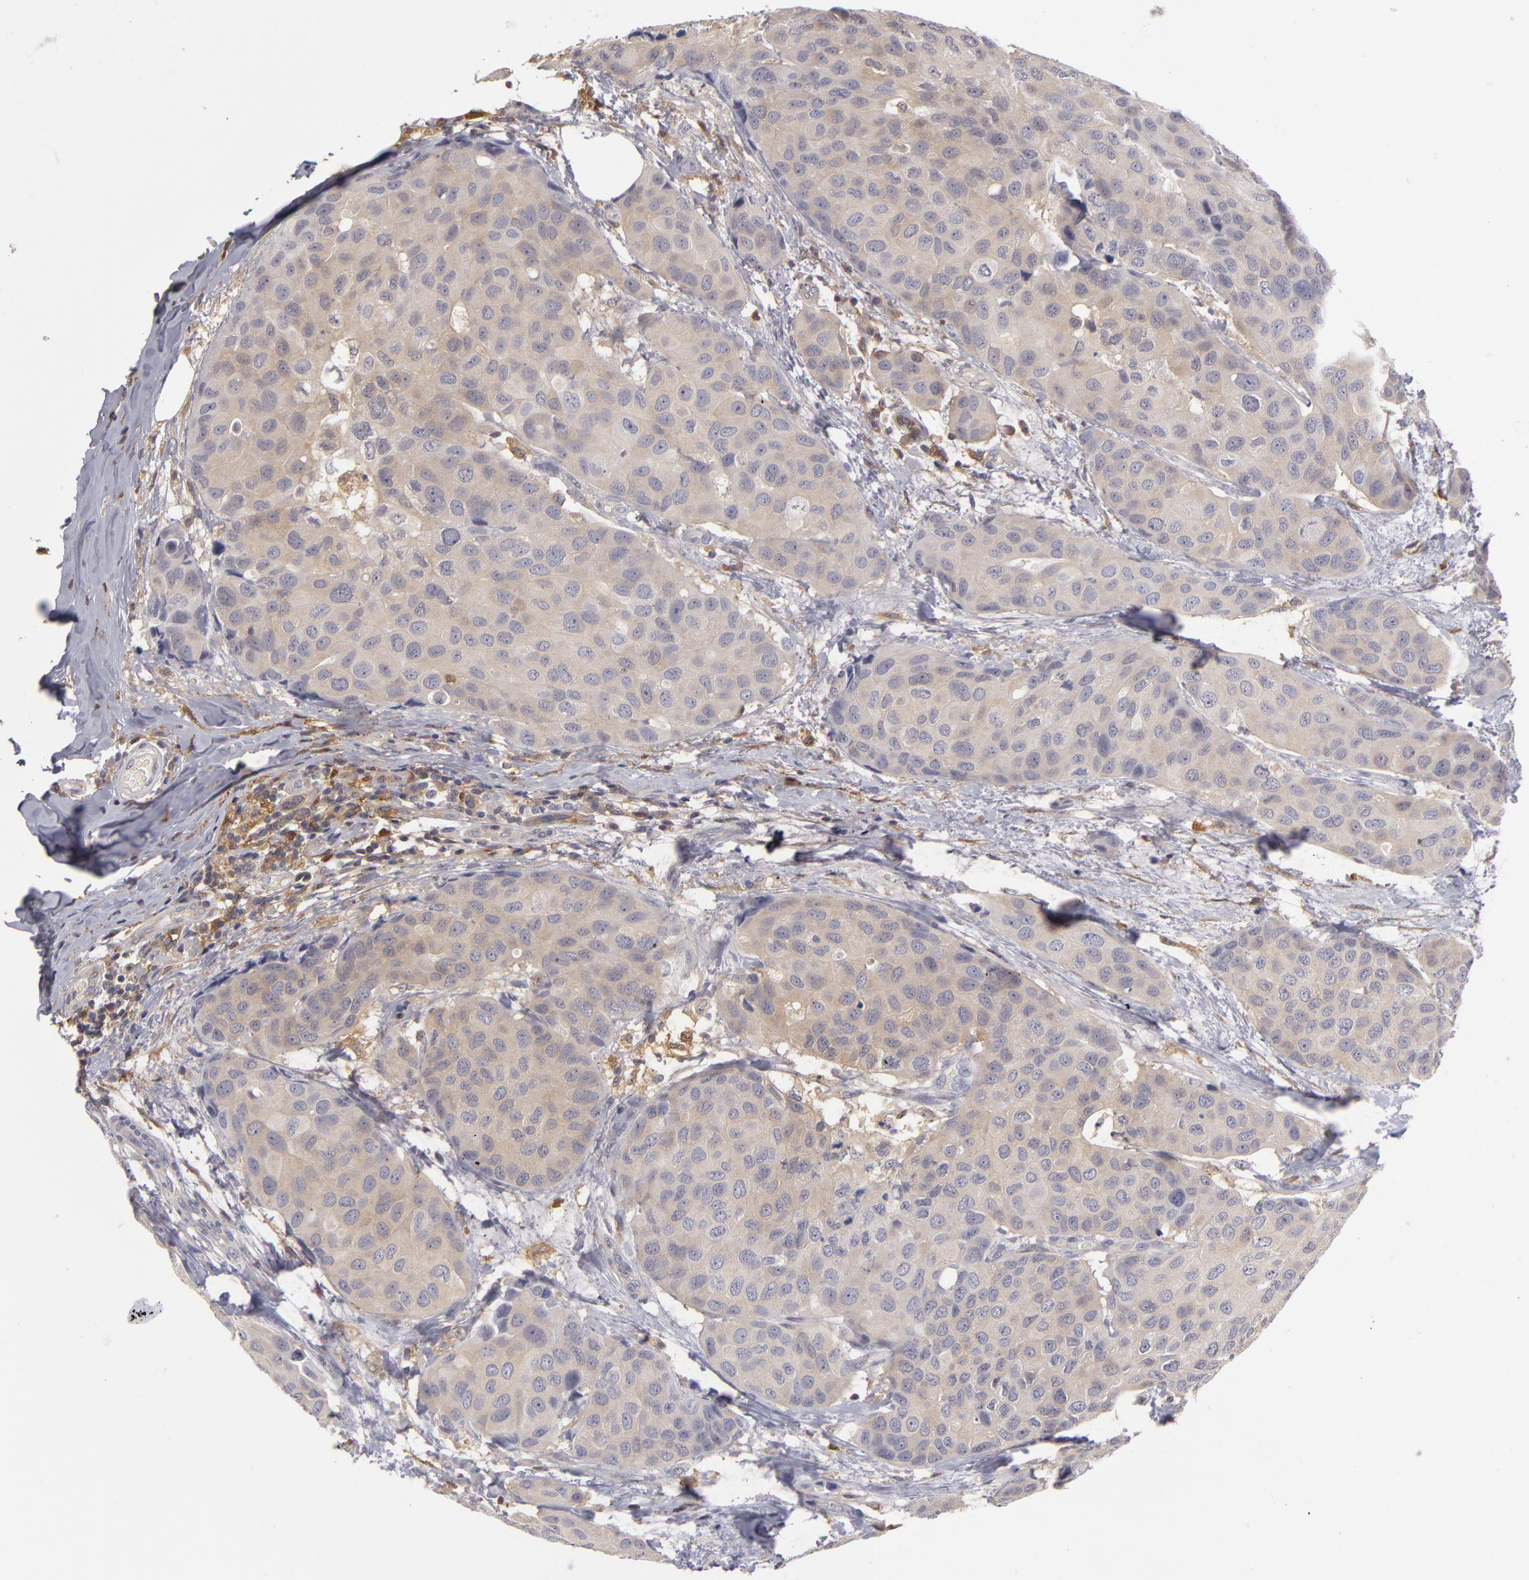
{"staining": {"intensity": "negative", "quantity": "none", "location": "none"}, "tissue": "breast cancer", "cell_type": "Tumor cells", "image_type": "cancer", "snomed": [{"axis": "morphology", "description": "Duct carcinoma"}, {"axis": "topography", "description": "Breast"}], "caption": "High magnification brightfield microscopy of breast infiltrating ductal carcinoma stained with DAB (3,3'-diaminobenzidine) (brown) and counterstained with hematoxylin (blue): tumor cells show no significant staining.", "gene": "GNPDA1", "patient": {"sex": "female", "age": 68}}